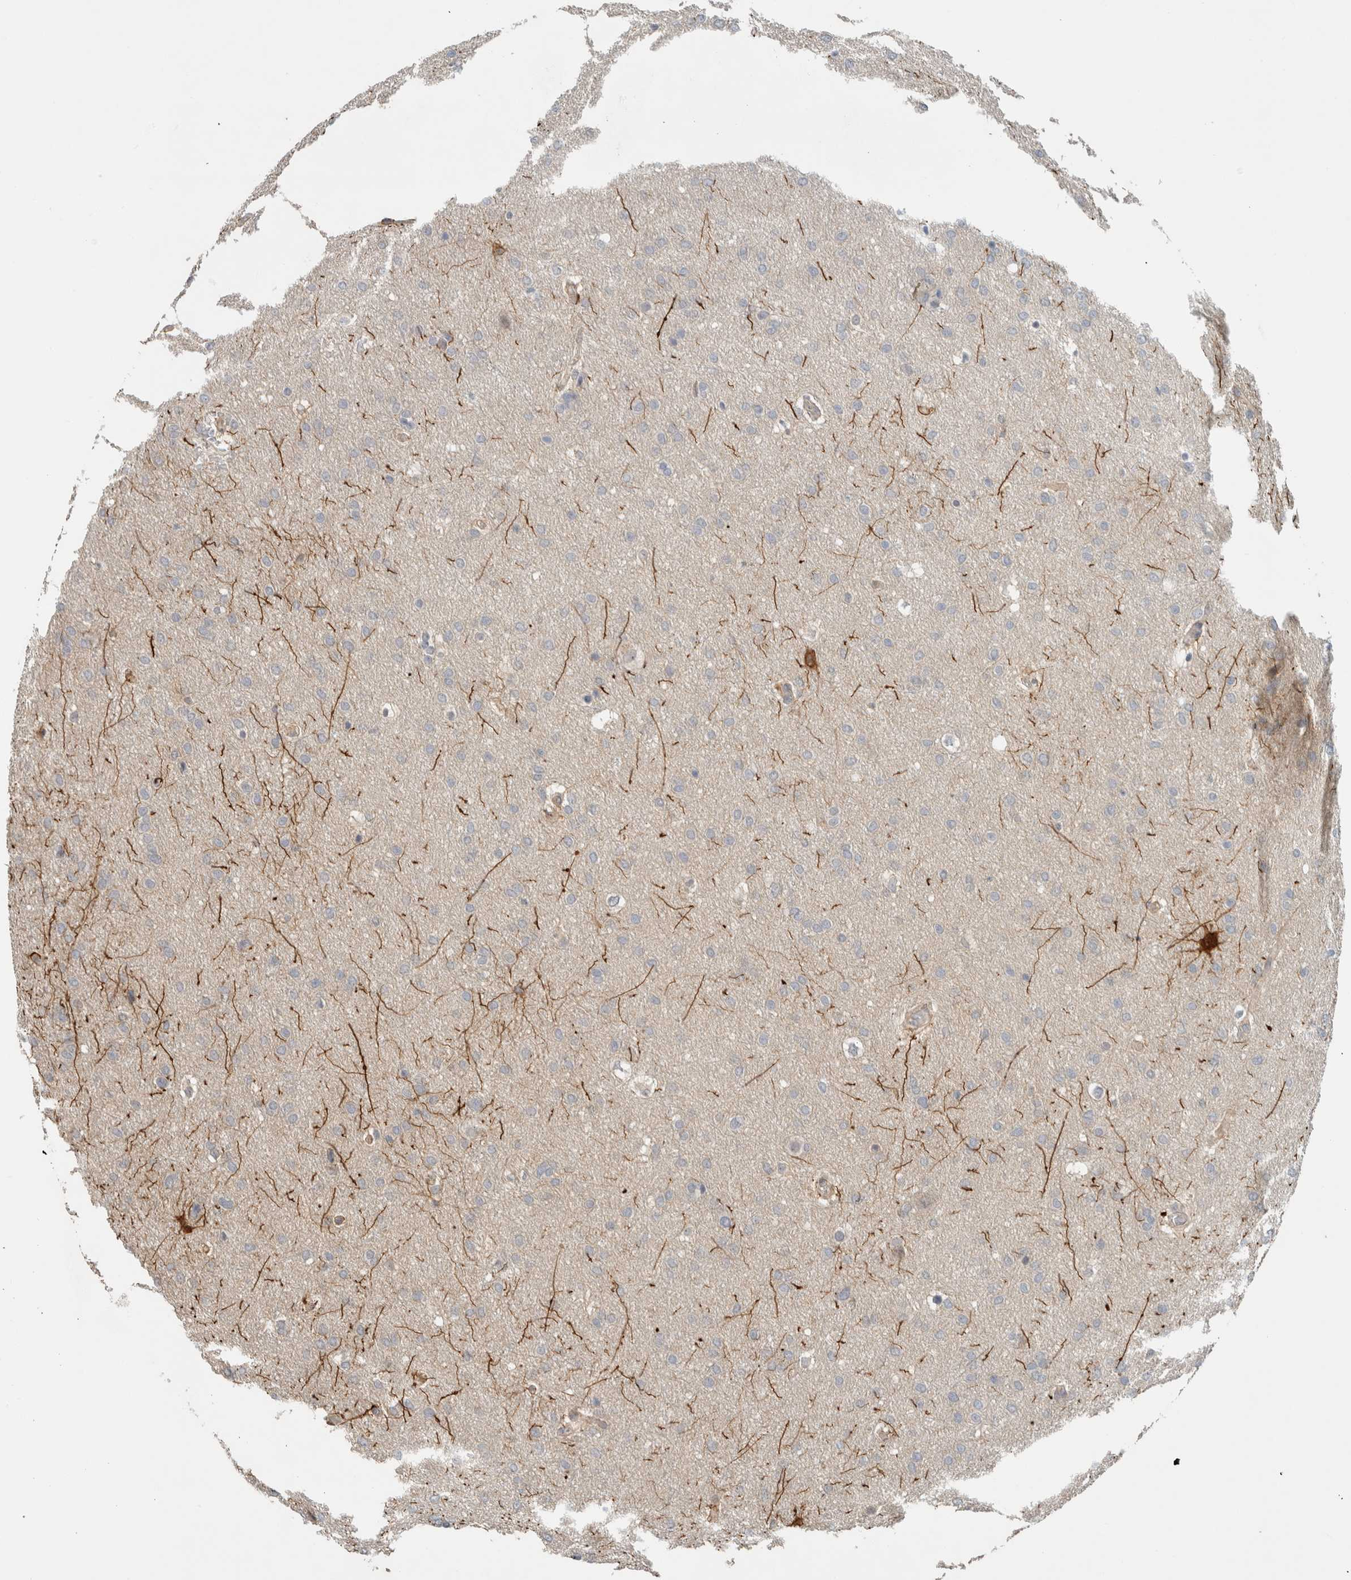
{"staining": {"intensity": "negative", "quantity": "none", "location": "none"}, "tissue": "glioma", "cell_type": "Tumor cells", "image_type": "cancer", "snomed": [{"axis": "morphology", "description": "Glioma, malignant, Low grade"}, {"axis": "topography", "description": "Brain"}], "caption": "High magnification brightfield microscopy of malignant glioma (low-grade) stained with DAB (brown) and counterstained with hematoxylin (blue): tumor cells show no significant positivity.", "gene": "ERCC6L2", "patient": {"sex": "female", "age": 37}}